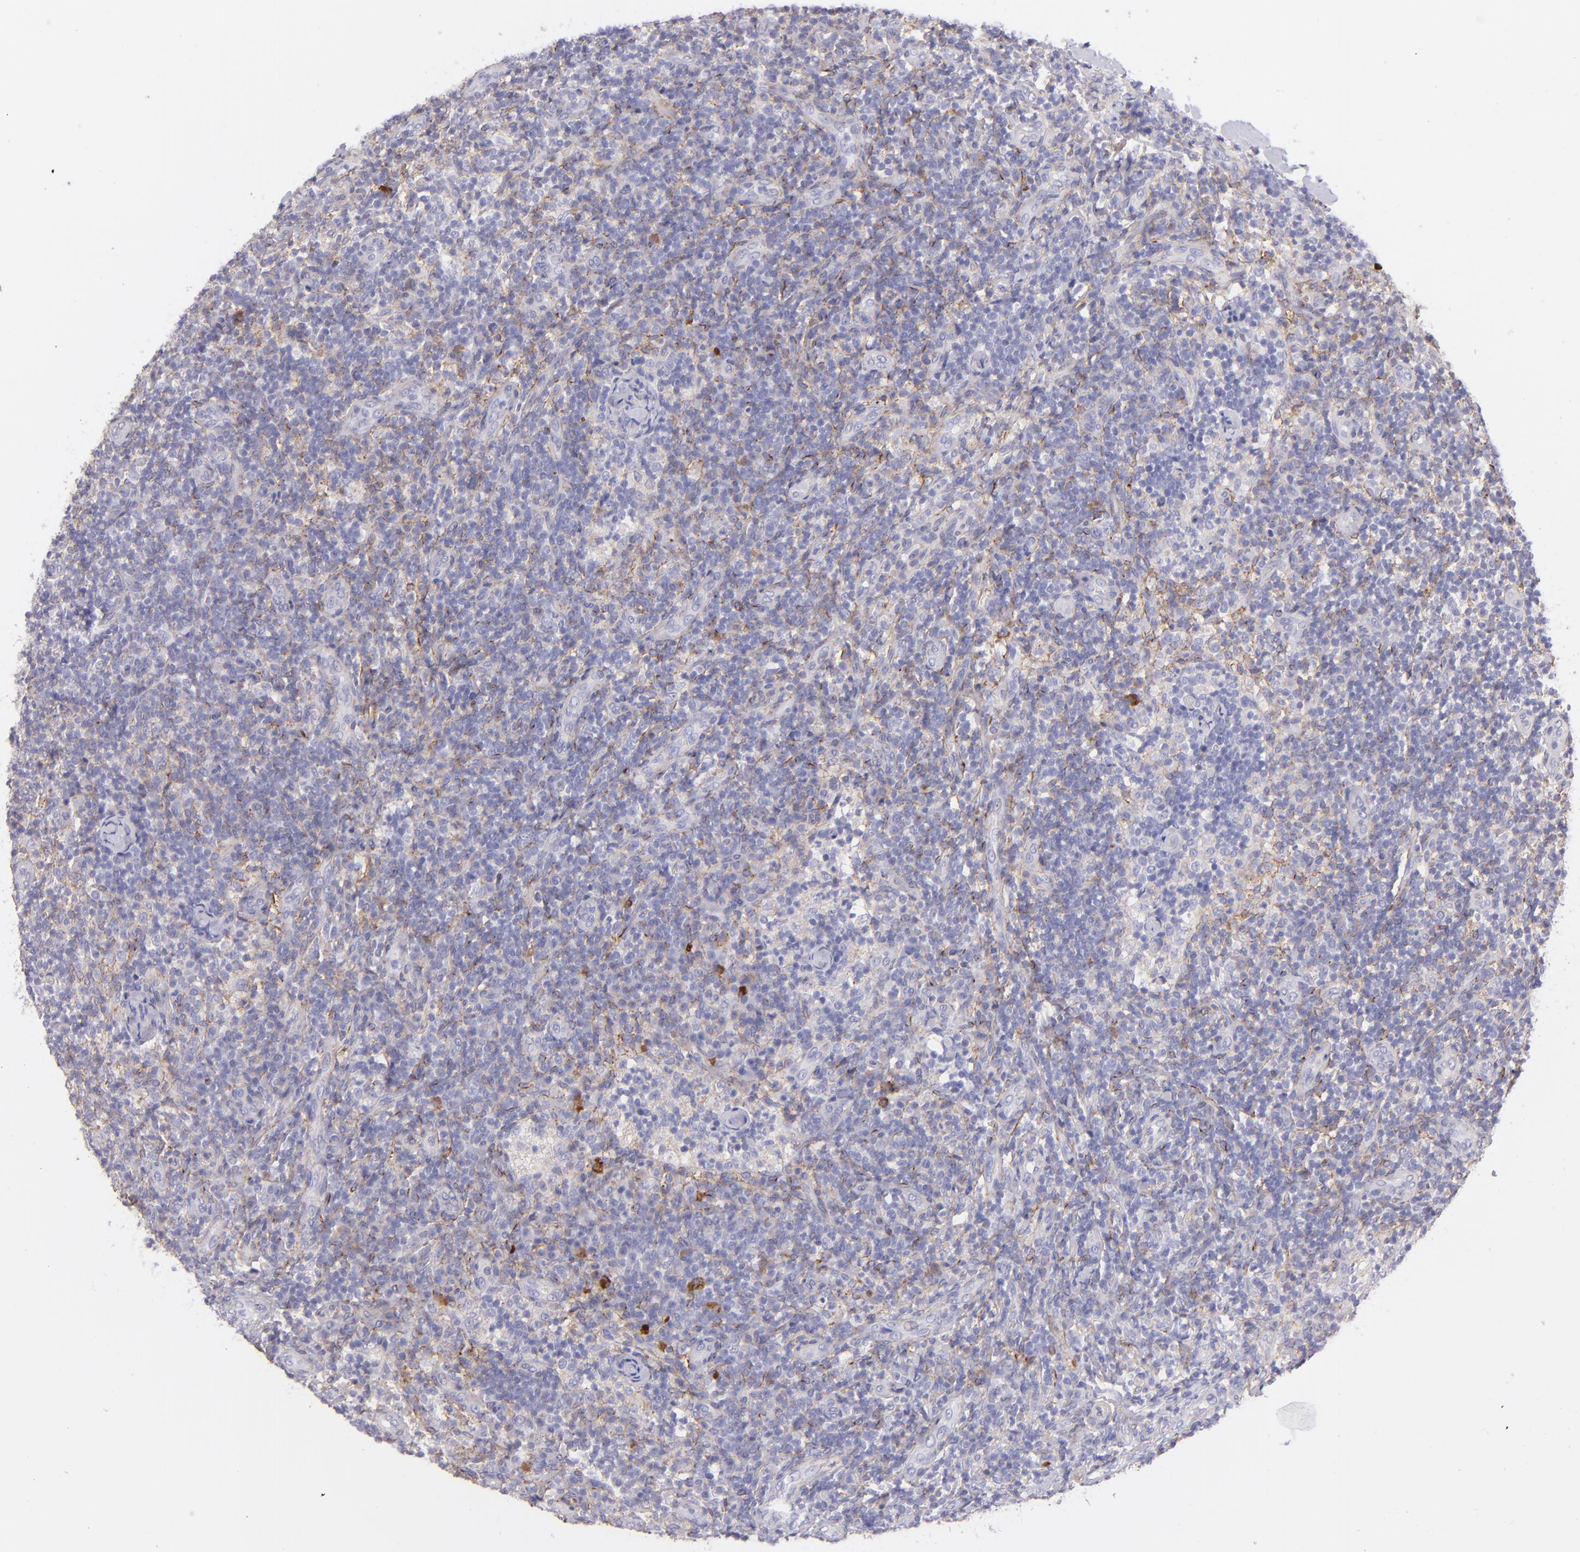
{"staining": {"intensity": "weak", "quantity": "<25%", "location": "cytoplasmic/membranous"}, "tissue": "lymph node", "cell_type": "Non-germinal center cells", "image_type": "normal", "snomed": [{"axis": "morphology", "description": "Normal tissue, NOS"}, {"axis": "morphology", "description": "Inflammation, NOS"}, {"axis": "topography", "description": "Lymph node"}], "caption": "Image shows no significant protein staining in non-germinal center cells of unremarkable lymph node.", "gene": "CD81", "patient": {"sex": "male", "age": 46}}